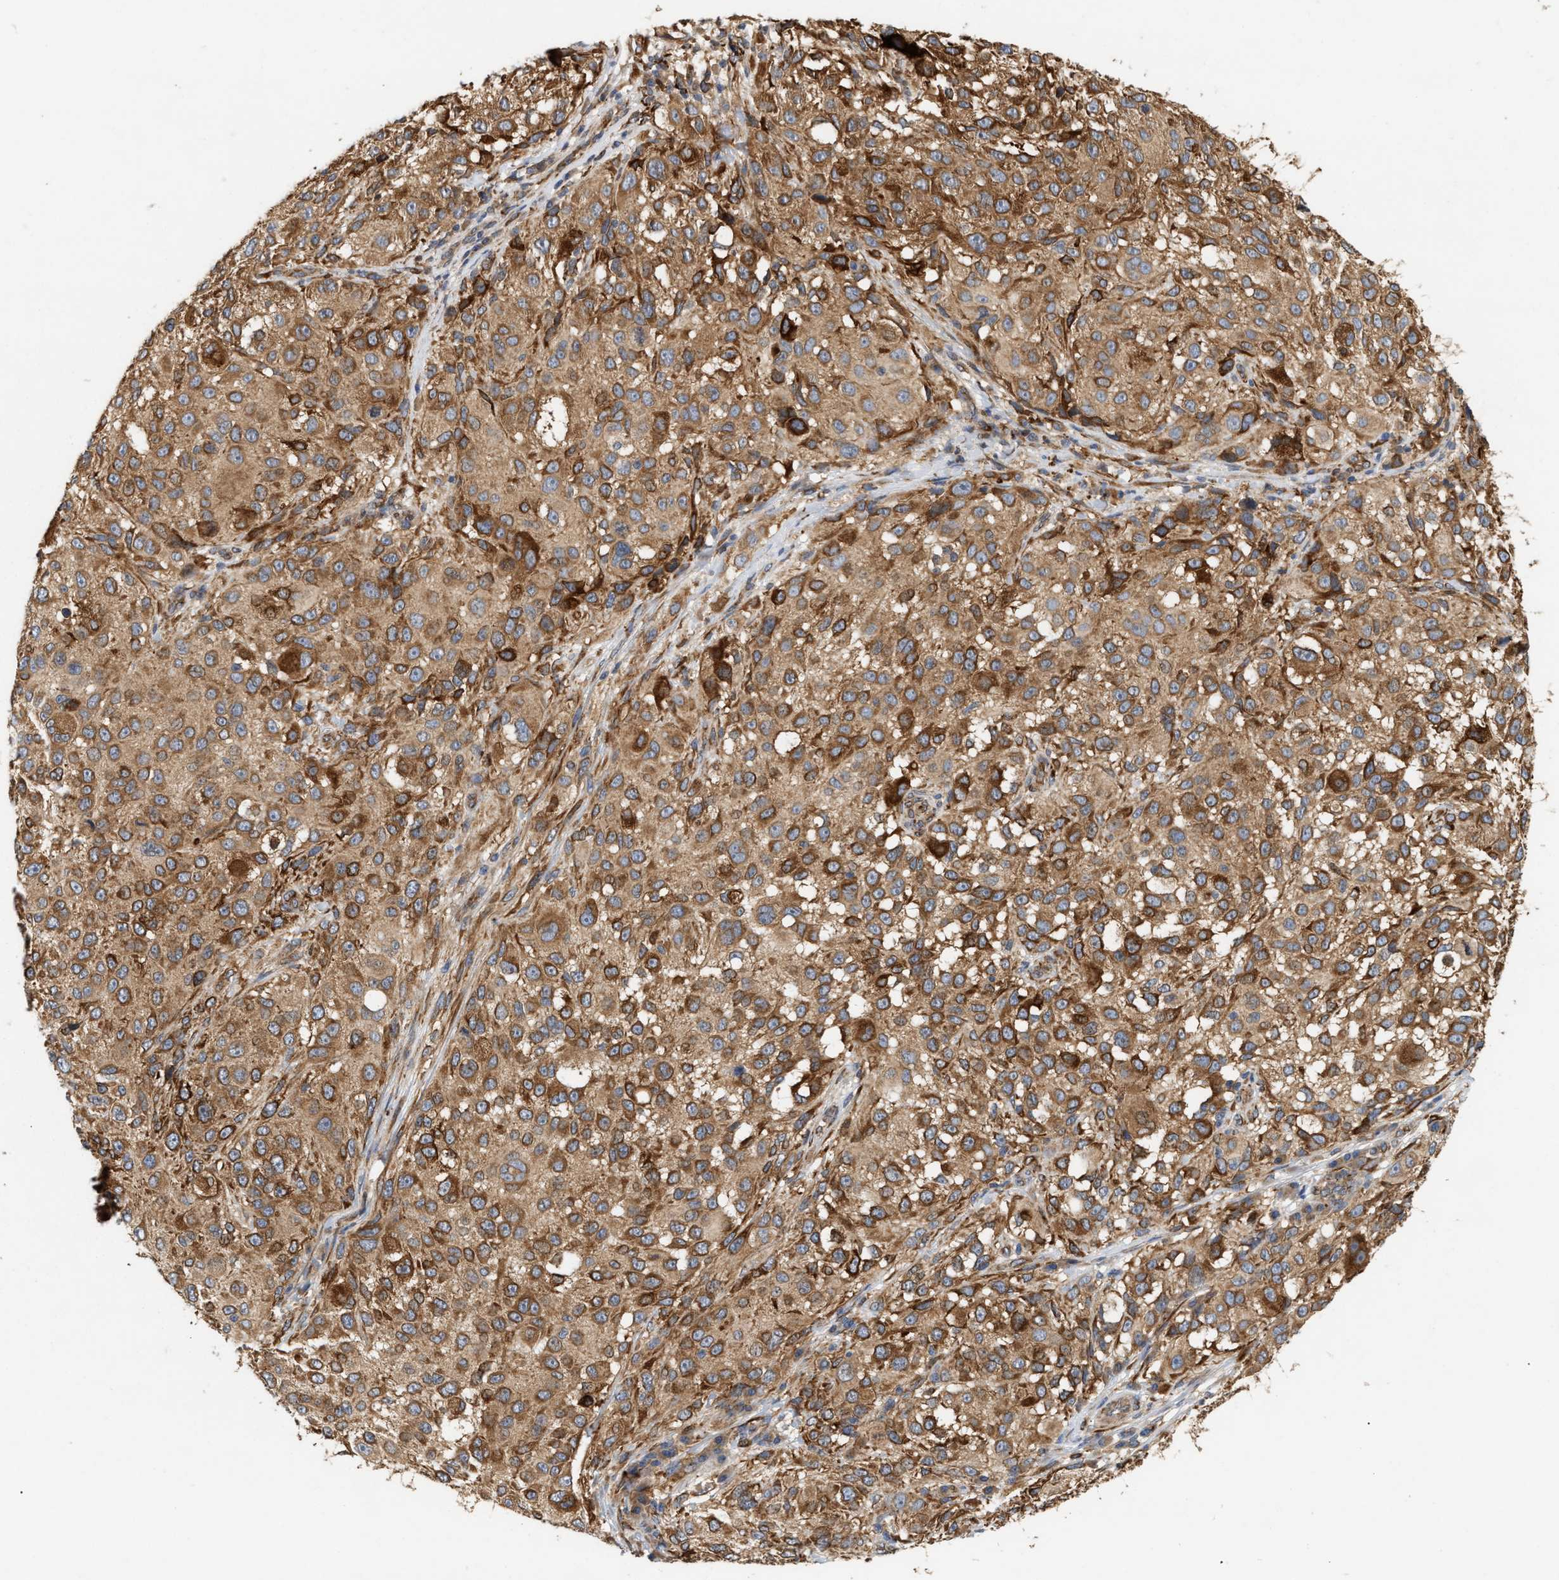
{"staining": {"intensity": "moderate", "quantity": ">75%", "location": "cytoplasmic/membranous"}, "tissue": "melanoma", "cell_type": "Tumor cells", "image_type": "cancer", "snomed": [{"axis": "morphology", "description": "Necrosis, NOS"}, {"axis": "morphology", "description": "Malignant melanoma, NOS"}, {"axis": "topography", "description": "Skin"}], "caption": "Moderate cytoplasmic/membranous staining for a protein is present in approximately >75% of tumor cells of melanoma using immunohistochemistry.", "gene": "PLCD1", "patient": {"sex": "female", "age": 87}}